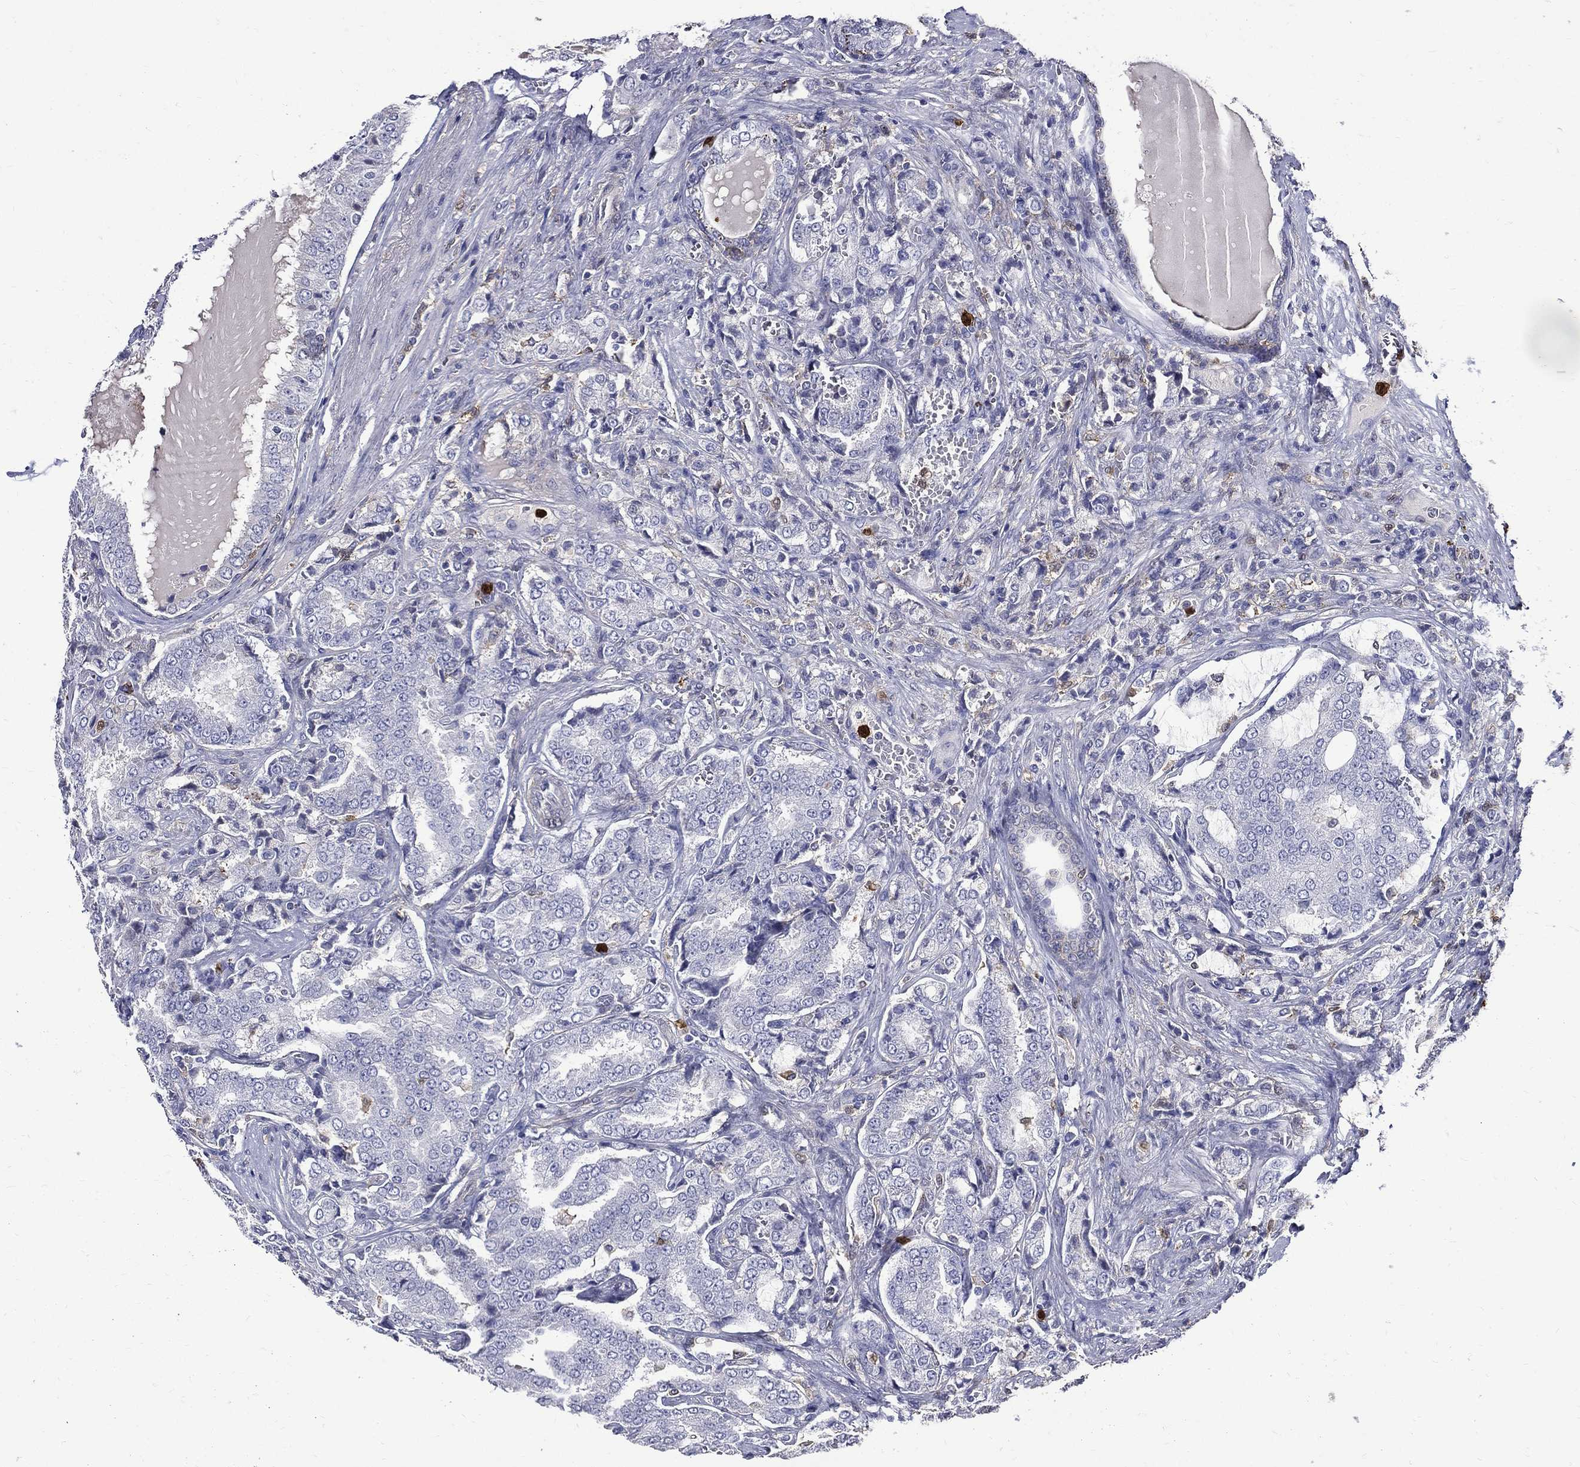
{"staining": {"intensity": "negative", "quantity": "none", "location": "none"}, "tissue": "prostate cancer", "cell_type": "Tumor cells", "image_type": "cancer", "snomed": [{"axis": "morphology", "description": "Adenocarcinoma, NOS"}, {"axis": "topography", "description": "Prostate"}], "caption": "This micrograph is of adenocarcinoma (prostate) stained with immunohistochemistry to label a protein in brown with the nuclei are counter-stained blue. There is no expression in tumor cells.", "gene": "GPR171", "patient": {"sex": "male", "age": 65}}